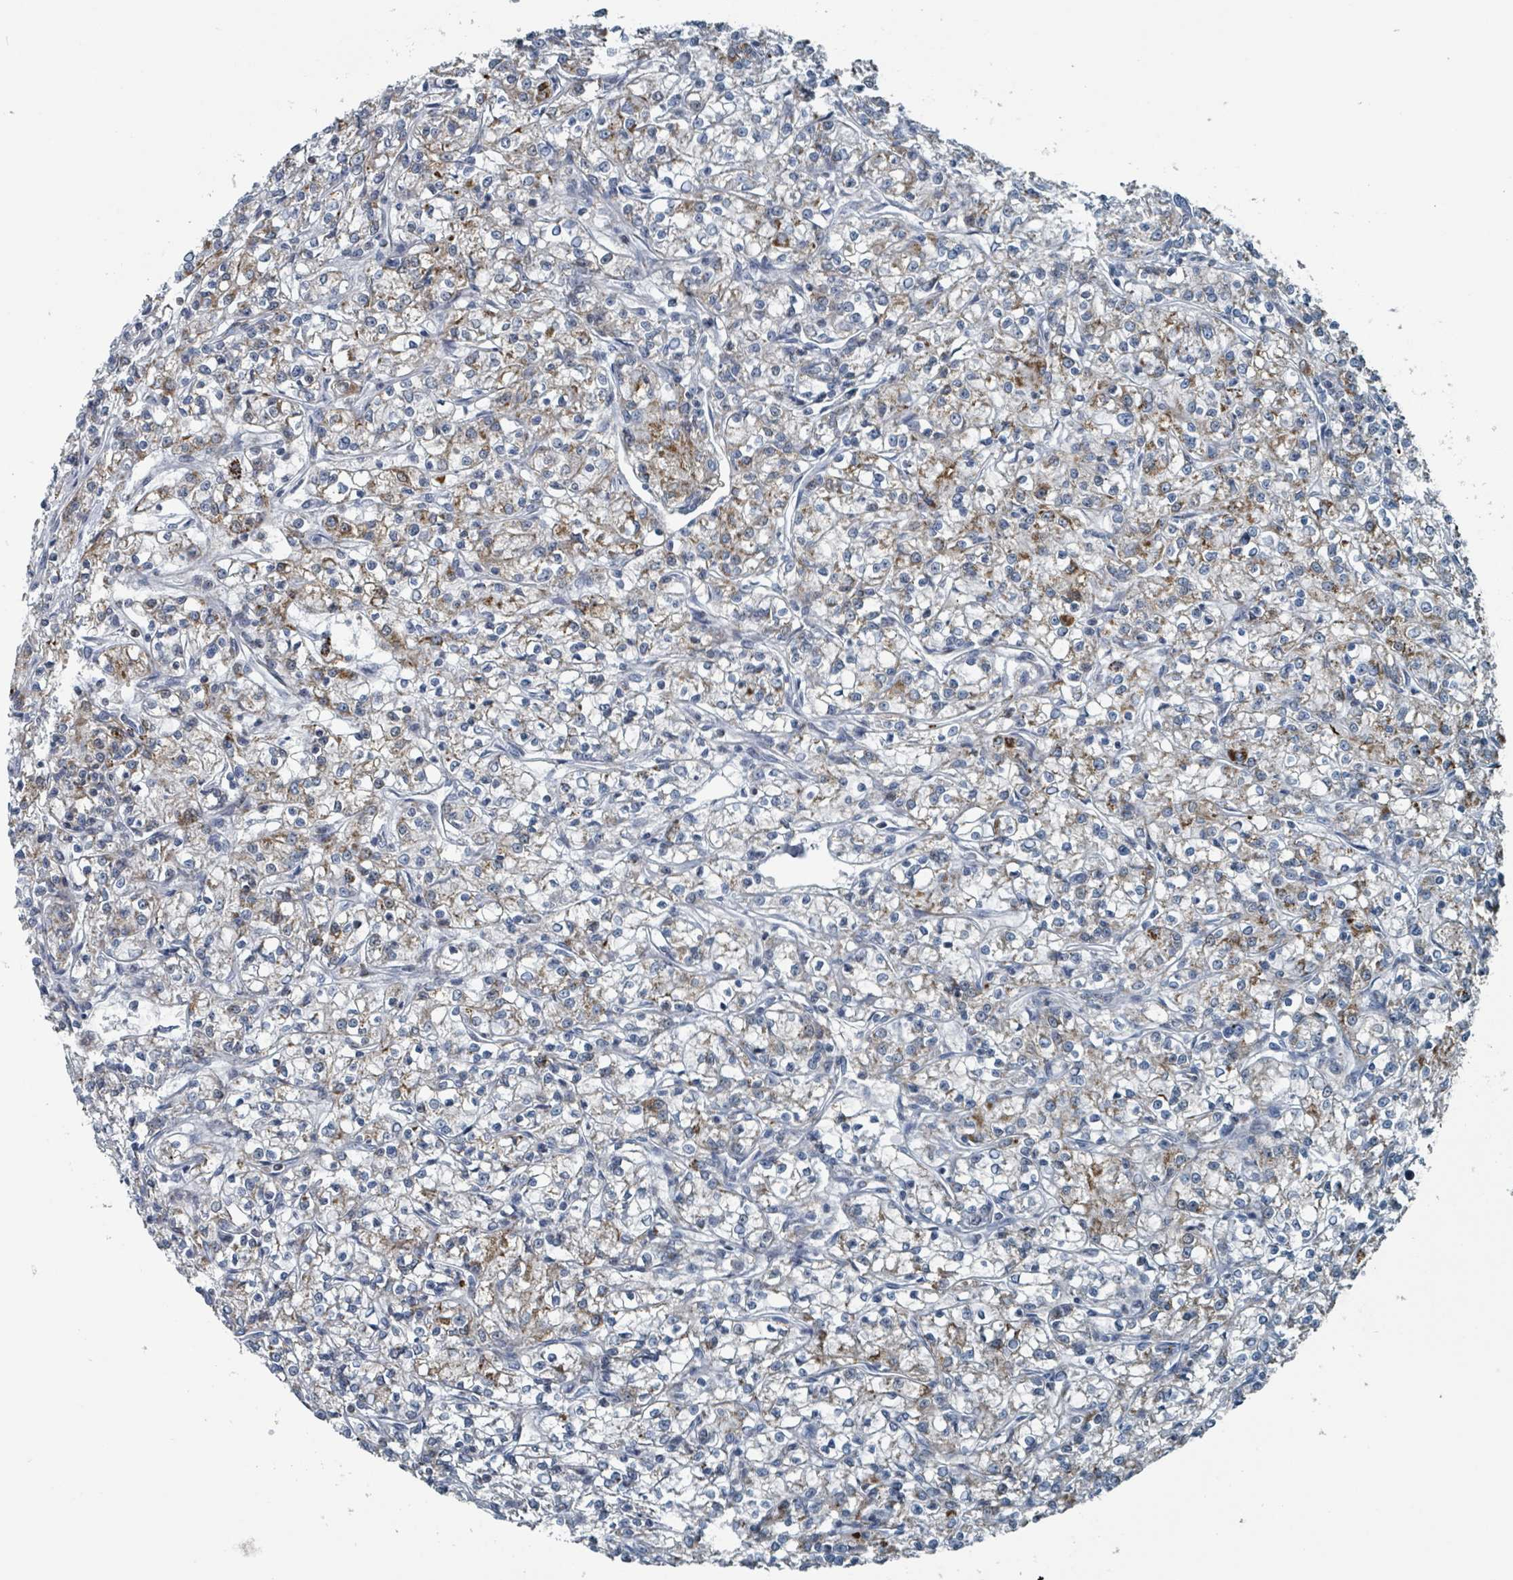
{"staining": {"intensity": "moderate", "quantity": "25%-75%", "location": "cytoplasmic/membranous"}, "tissue": "renal cancer", "cell_type": "Tumor cells", "image_type": "cancer", "snomed": [{"axis": "morphology", "description": "Adenocarcinoma, NOS"}, {"axis": "topography", "description": "Kidney"}], "caption": "Human renal cancer (adenocarcinoma) stained with a protein marker displays moderate staining in tumor cells.", "gene": "ABHD18", "patient": {"sex": "female", "age": 59}}